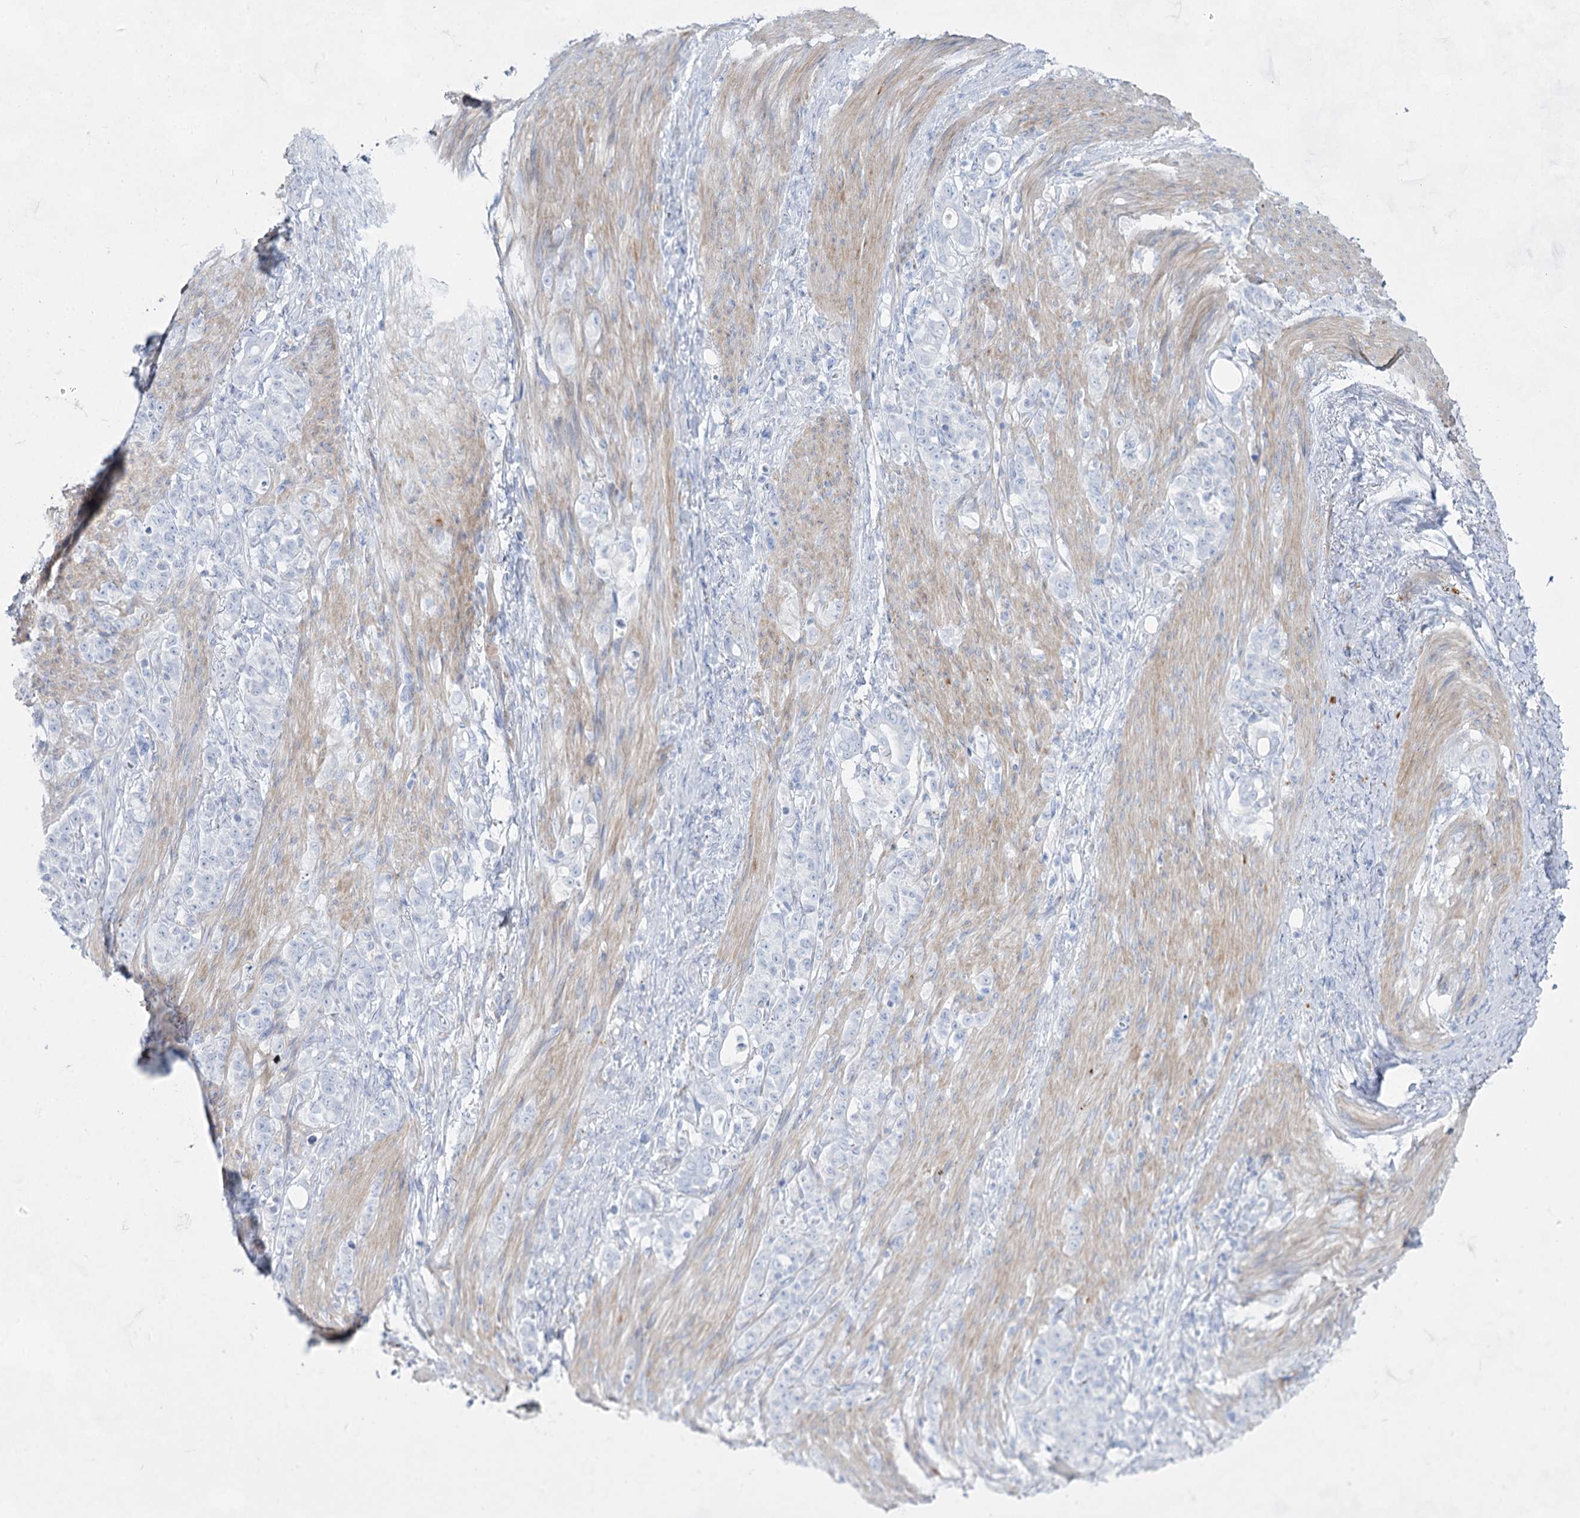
{"staining": {"intensity": "negative", "quantity": "none", "location": "none"}, "tissue": "stomach cancer", "cell_type": "Tumor cells", "image_type": "cancer", "snomed": [{"axis": "morphology", "description": "Adenocarcinoma, NOS"}, {"axis": "topography", "description": "Stomach"}], "caption": "The IHC photomicrograph has no significant positivity in tumor cells of stomach adenocarcinoma tissue. (DAB IHC, high magnification).", "gene": "ACRV1", "patient": {"sex": "female", "age": 79}}